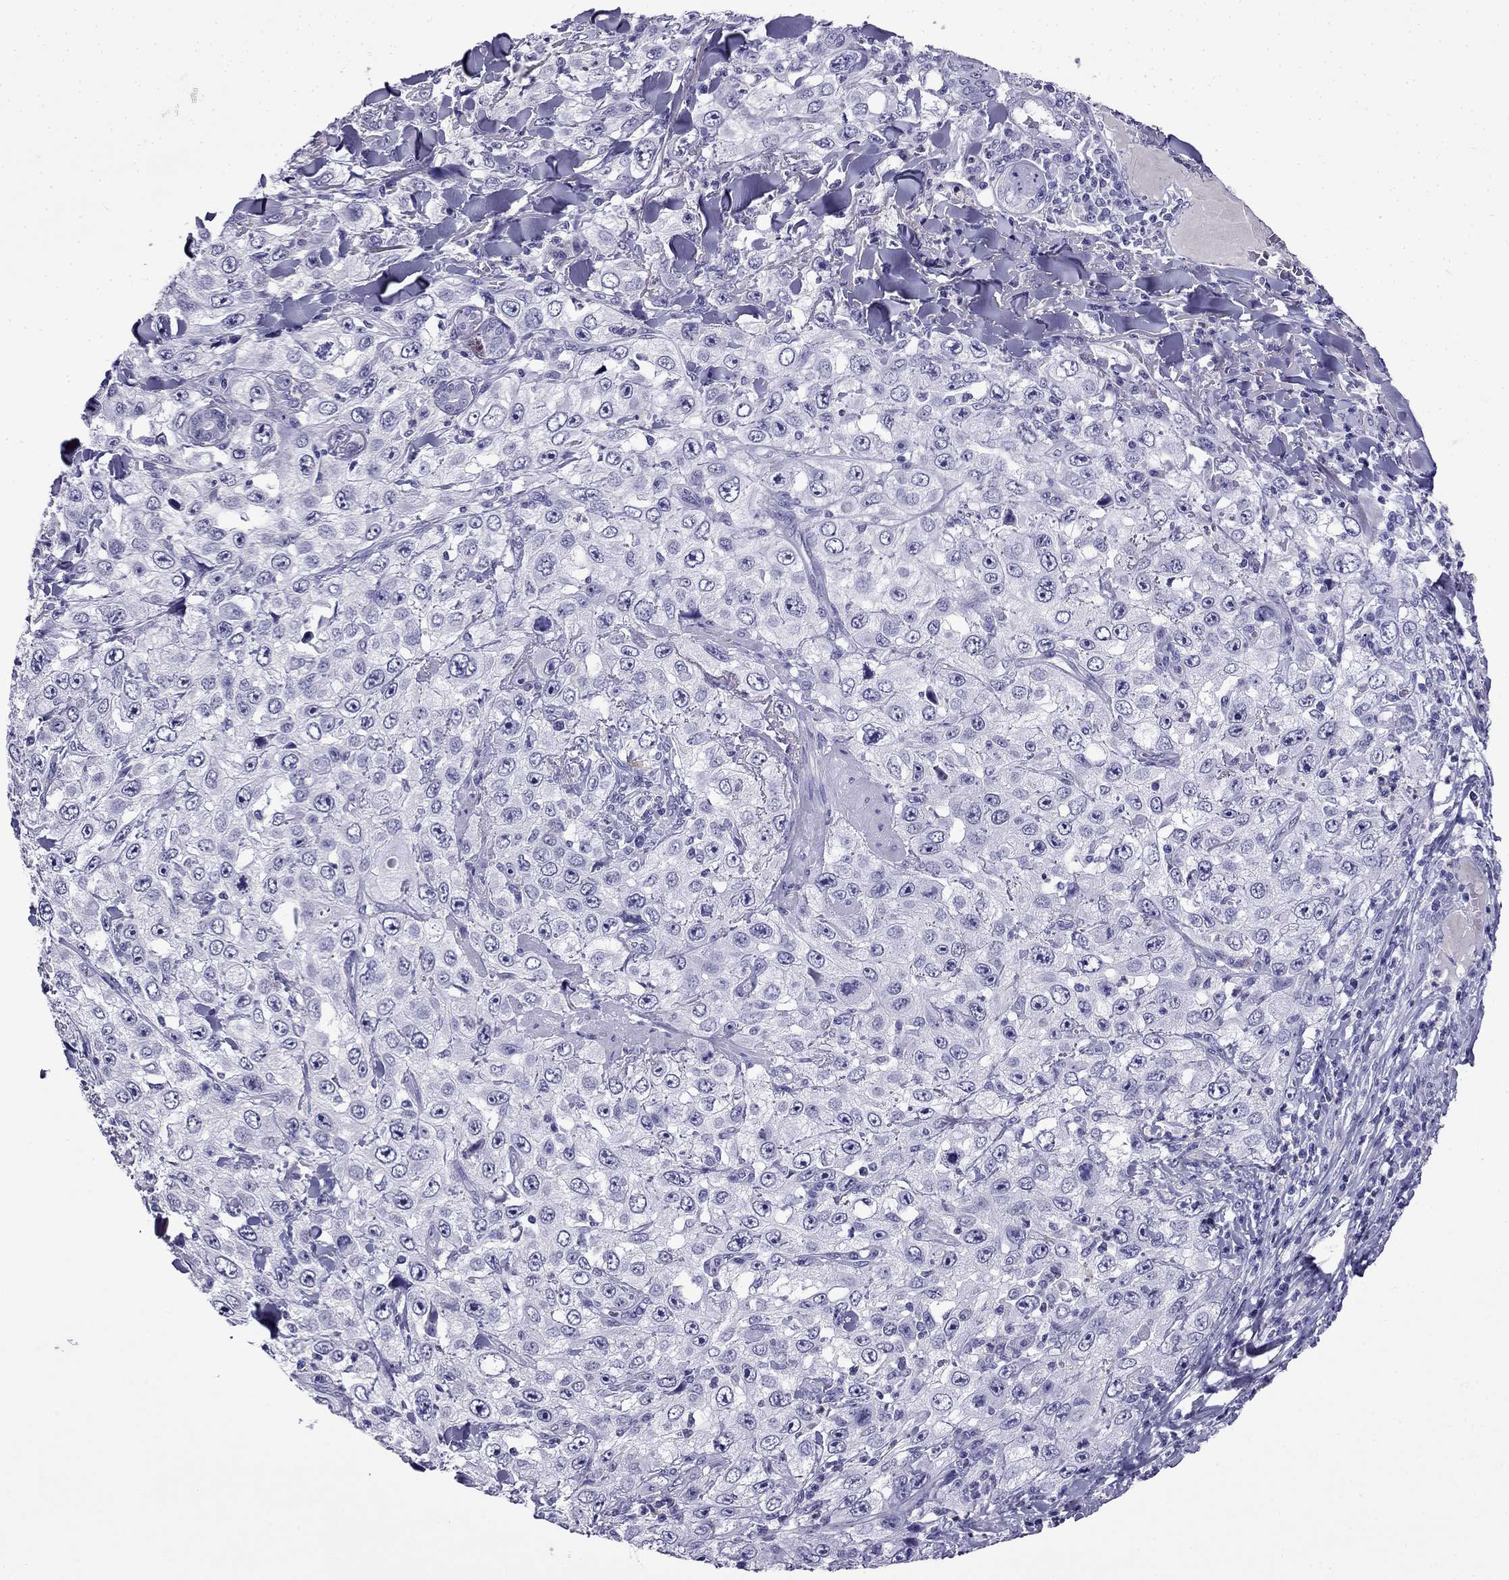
{"staining": {"intensity": "negative", "quantity": "none", "location": "none"}, "tissue": "skin cancer", "cell_type": "Tumor cells", "image_type": "cancer", "snomed": [{"axis": "morphology", "description": "Squamous cell carcinoma, NOS"}, {"axis": "topography", "description": "Skin"}], "caption": "Tumor cells show no significant positivity in skin cancer (squamous cell carcinoma).", "gene": "CDHR4", "patient": {"sex": "male", "age": 82}}